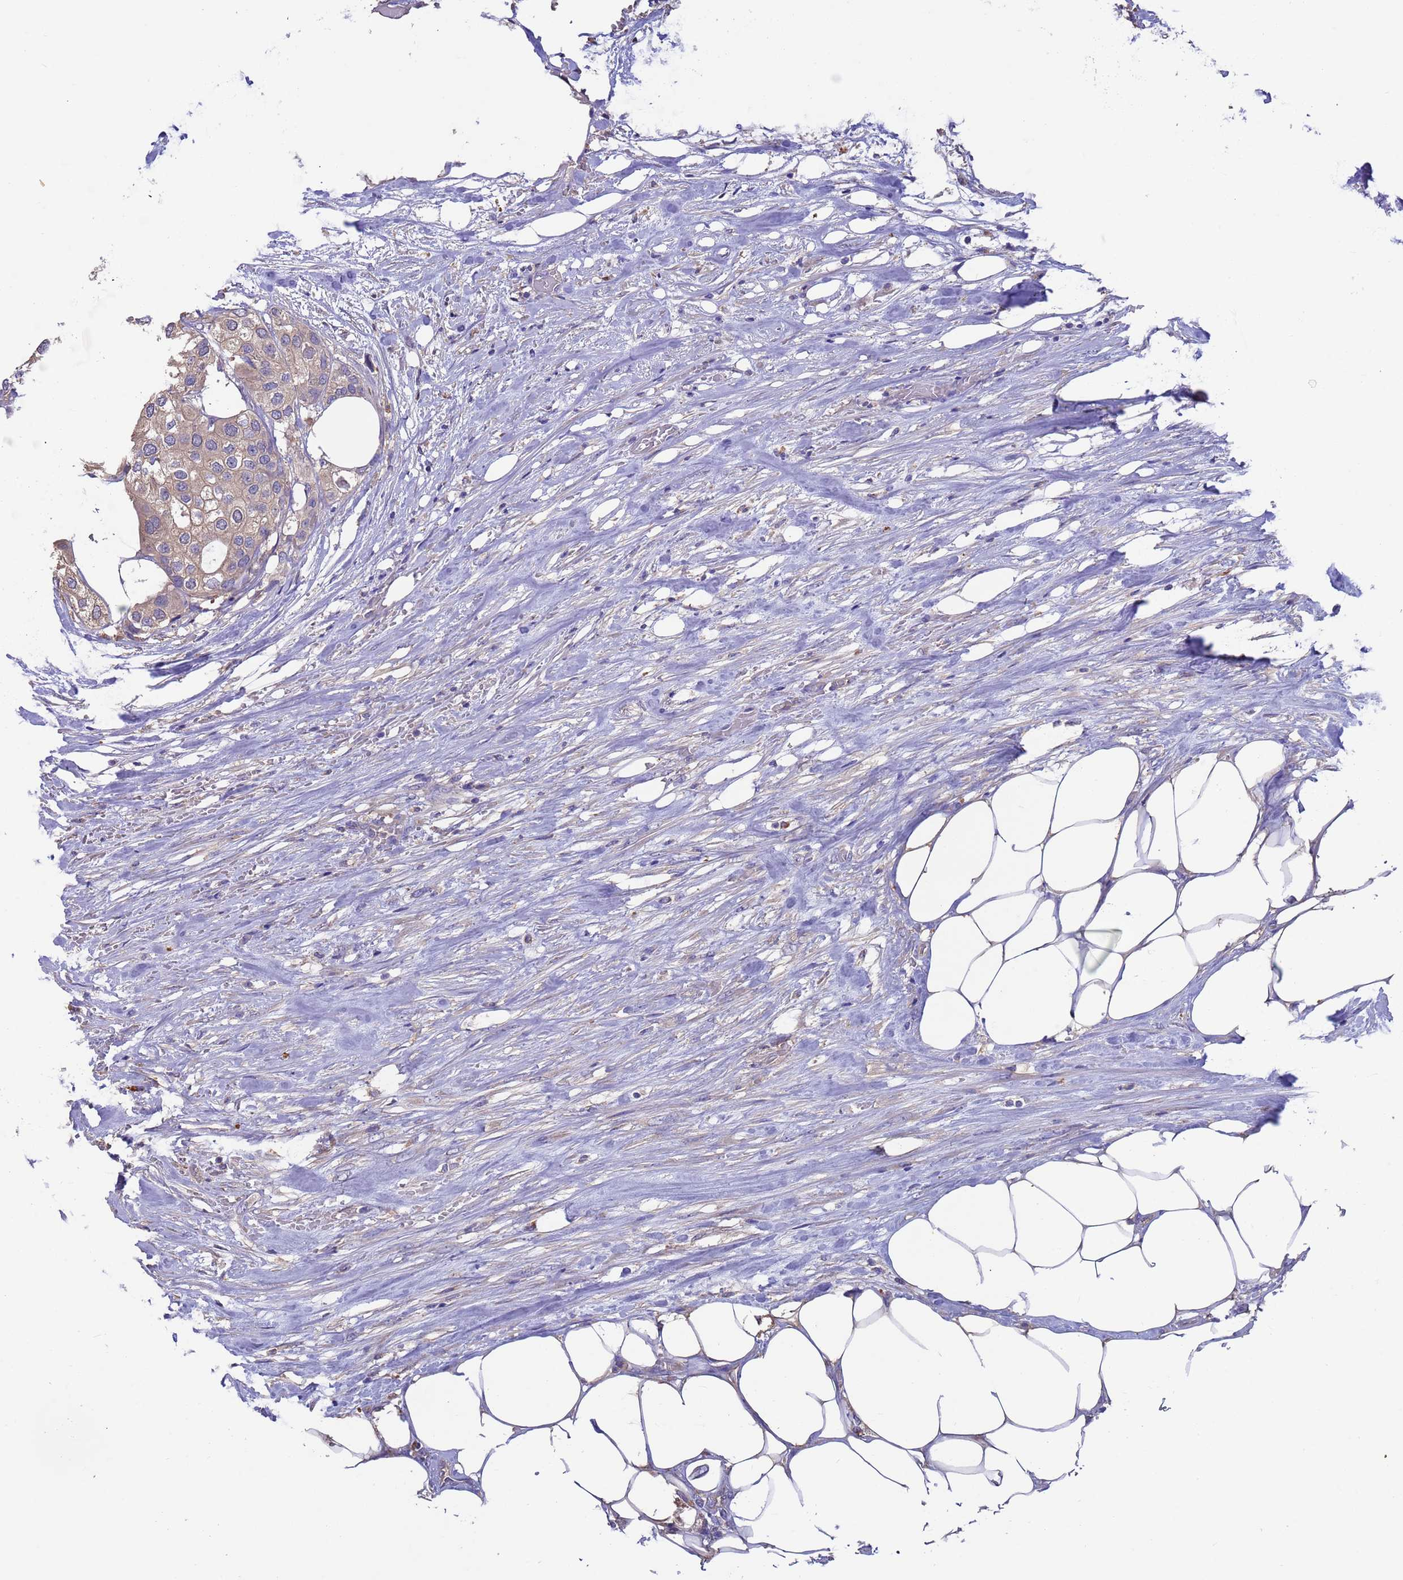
{"staining": {"intensity": "weak", "quantity": "<25%", "location": "cytoplasmic/membranous"}, "tissue": "urothelial cancer", "cell_type": "Tumor cells", "image_type": "cancer", "snomed": [{"axis": "morphology", "description": "Urothelial carcinoma, High grade"}, {"axis": "topography", "description": "Urinary bladder"}], "caption": "Immunohistochemistry (IHC) micrograph of neoplastic tissue: urothelial carcinoma (high-grade) stained with DAB (3,3'-diaminobenzidine) shows no significant protein positivity in tumor cells.", "gene": "SRL", "patient": {"sex": "male", "age": 64}}